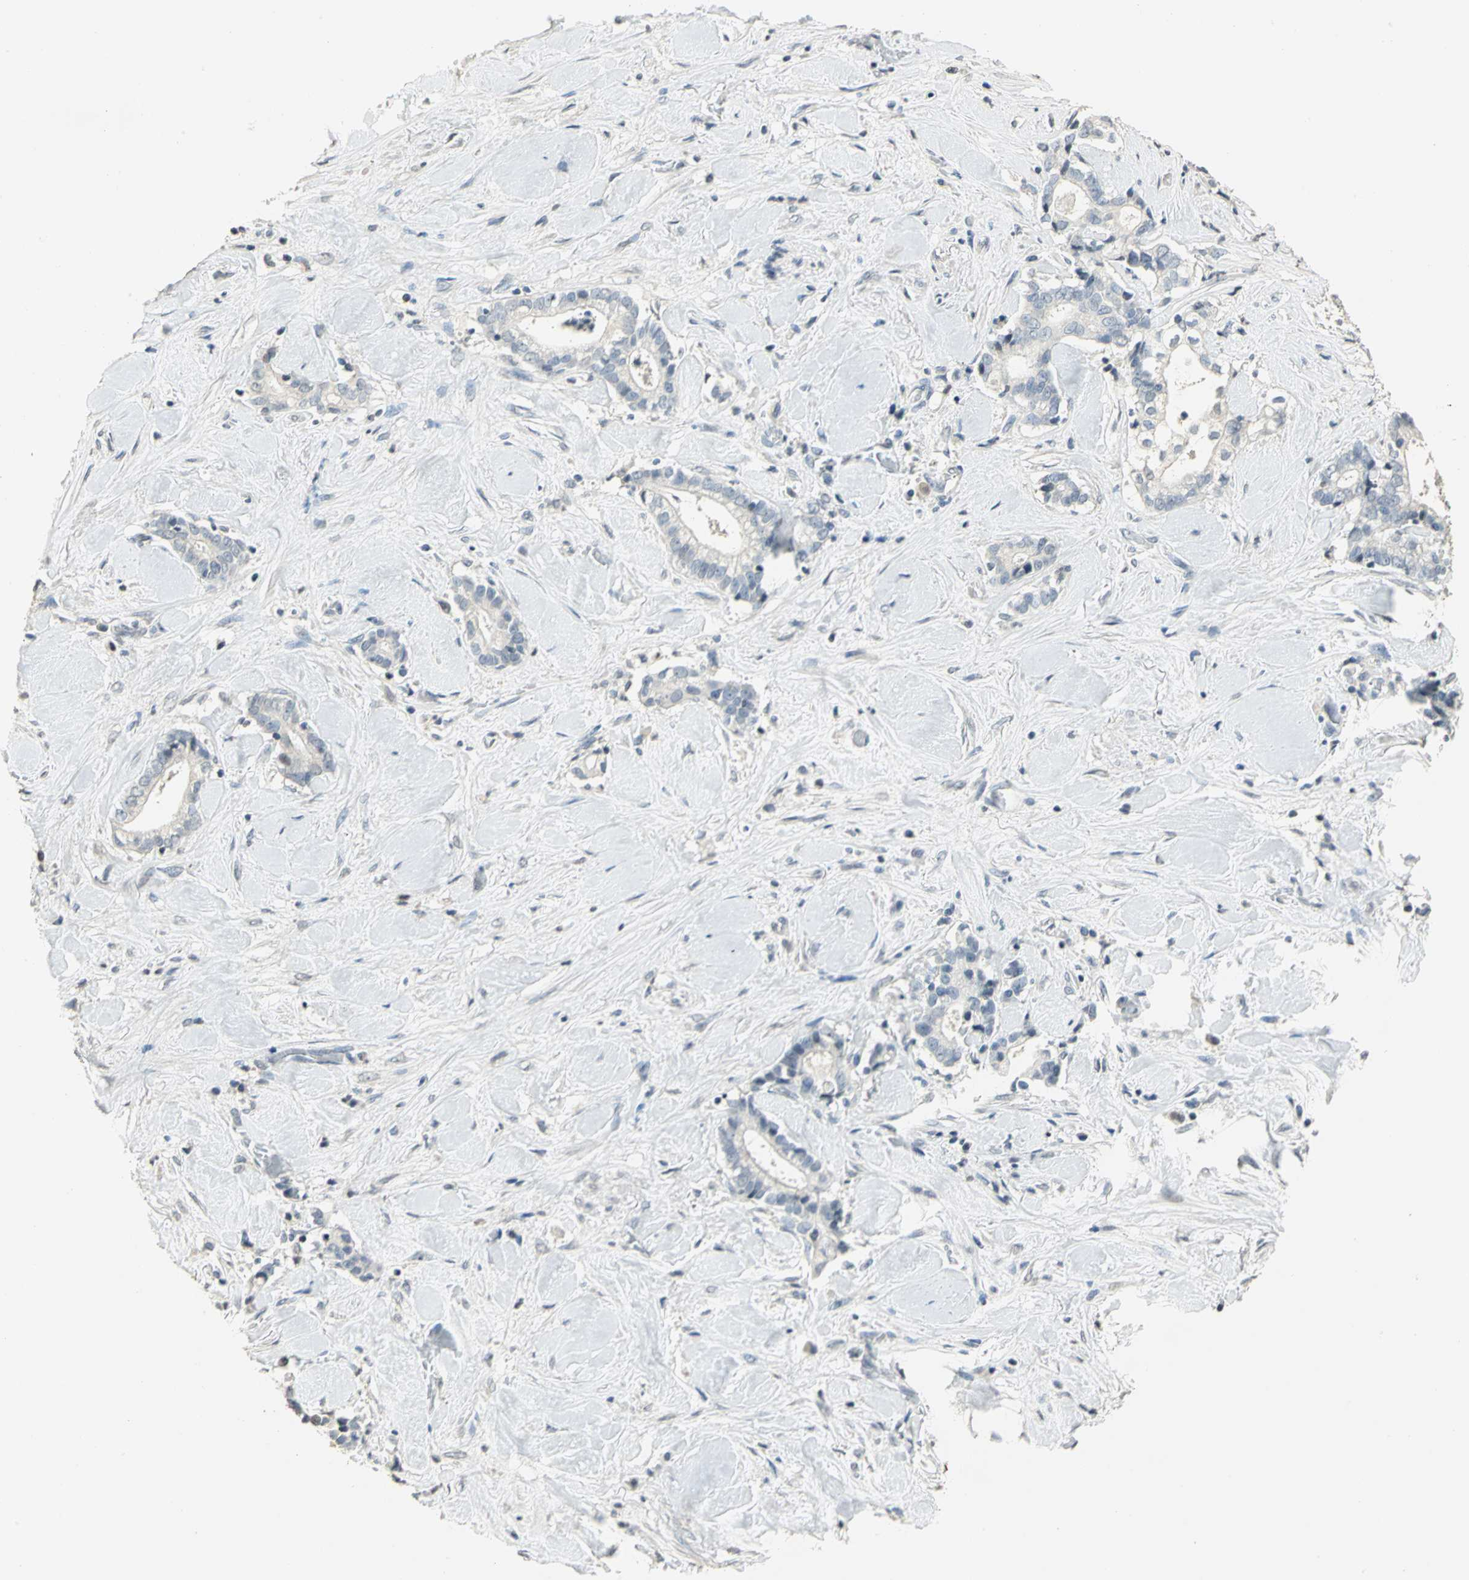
{"staining": {"intensity": "negative", "quantity": "none", "location": "none"}, "tissue": "liver cancer", "cell_type": "Tumor cells", "image_type": "cancer", "snomed": [{"axis": "morphology", "description": "Cholangiocarcinoma"}, {"axis": "topography", "description": "Liver"}], "caption": "Immunohistochemistry image of neoplastic tissue: human liver cancer stained with DAB exhibits no significant protein expression in tumor cells. (Brightfield microscopy of DAB immunohistochemistry at high magnification).", "gene": "DNAJB6", "patient": {"sex": "male", "age": 57}}